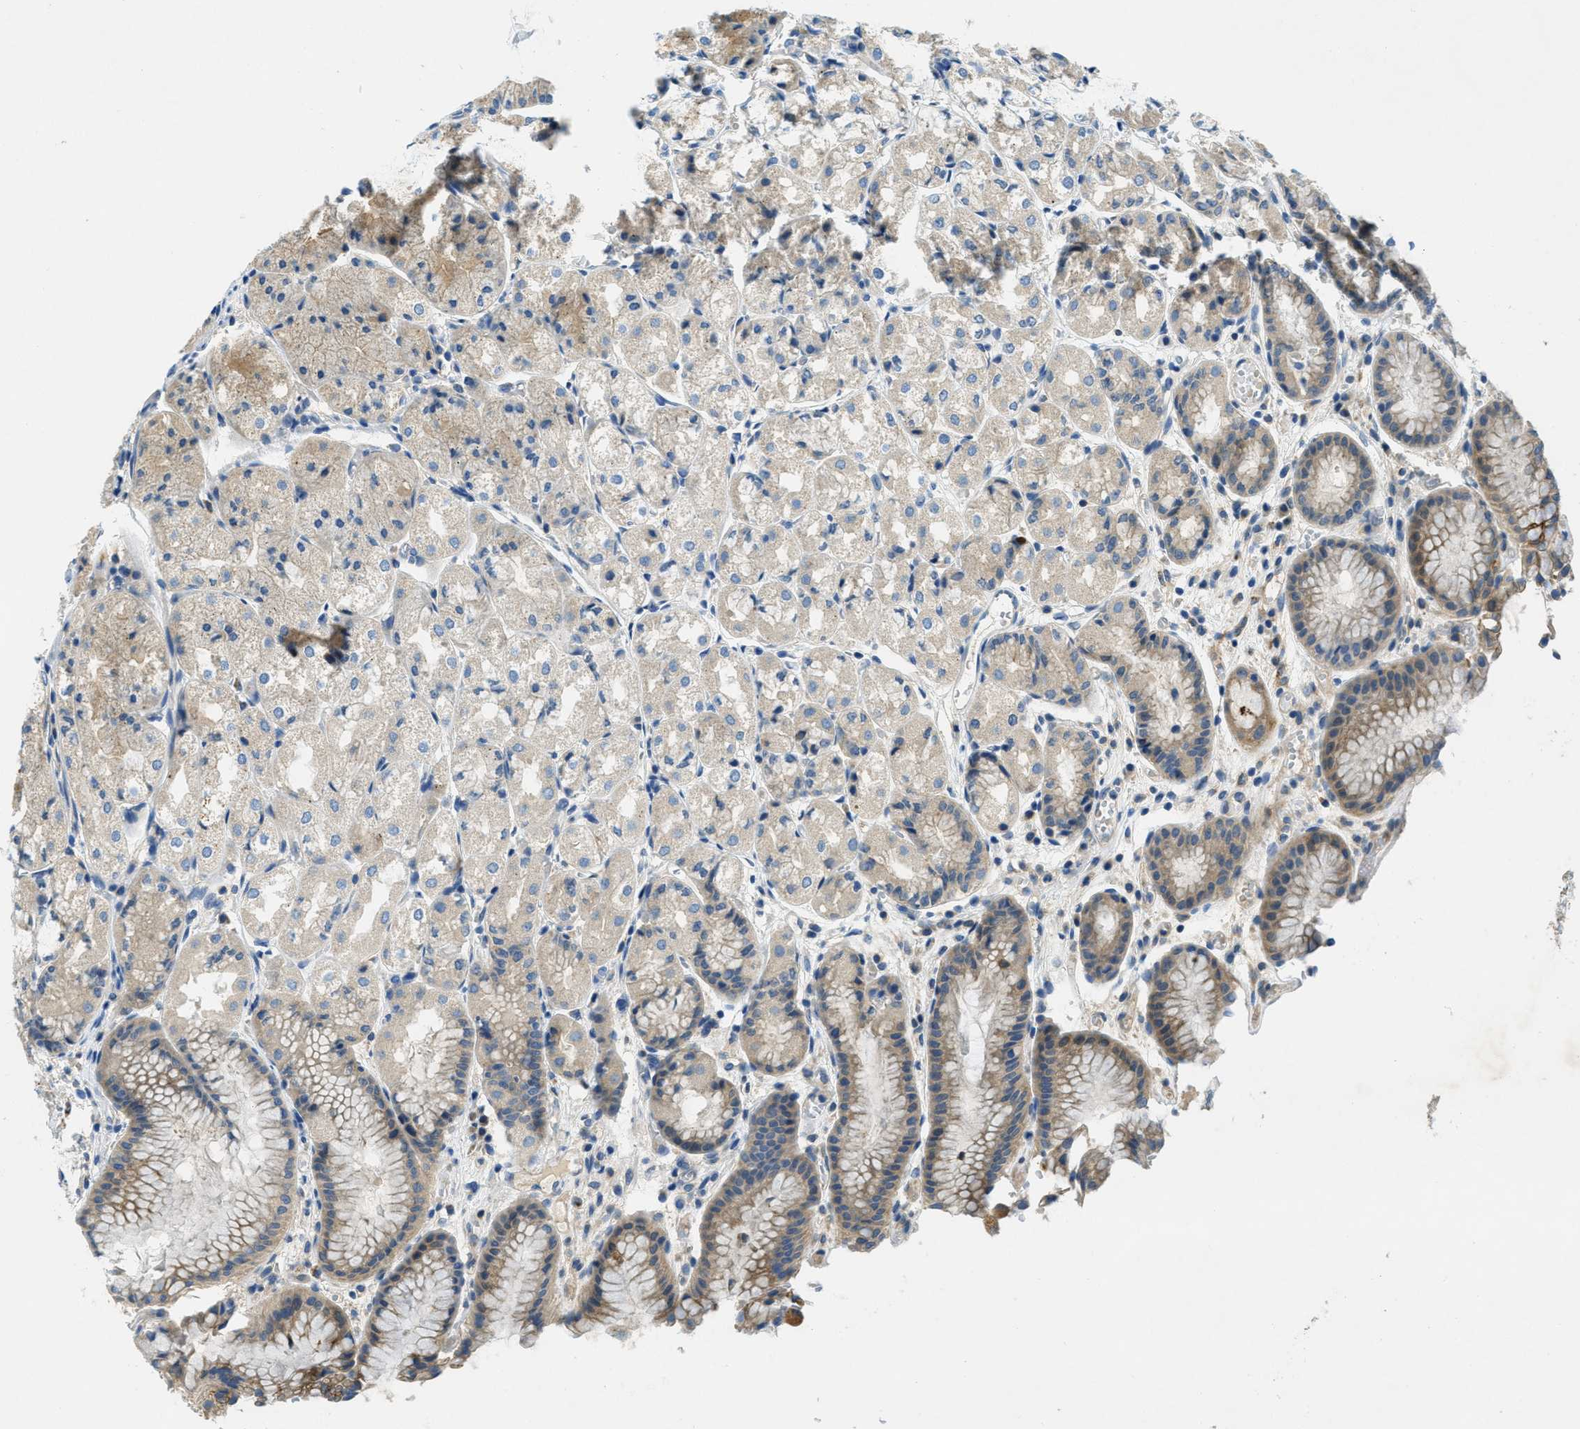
{"staining": {"intensity": "moderate", "quantity": "<25%", "location": "cytoplasmic/membranous"}, "tissue": "stomach", "cell_type": "Glandular cells", "image_type": "normal", "snomed": [{"axis": "morphology", "description": "Normal tissue, NOS"}, {"axis": "topography", "description": "Stomach, upper"}], "caption": "The image shows staining of benign stomach, revealing moderate cytoplasmic/membranous protein positivity (brown color) within glandular cells.", "gene": "RIPK2", "patient": {"sex": "male", "age": 72}}